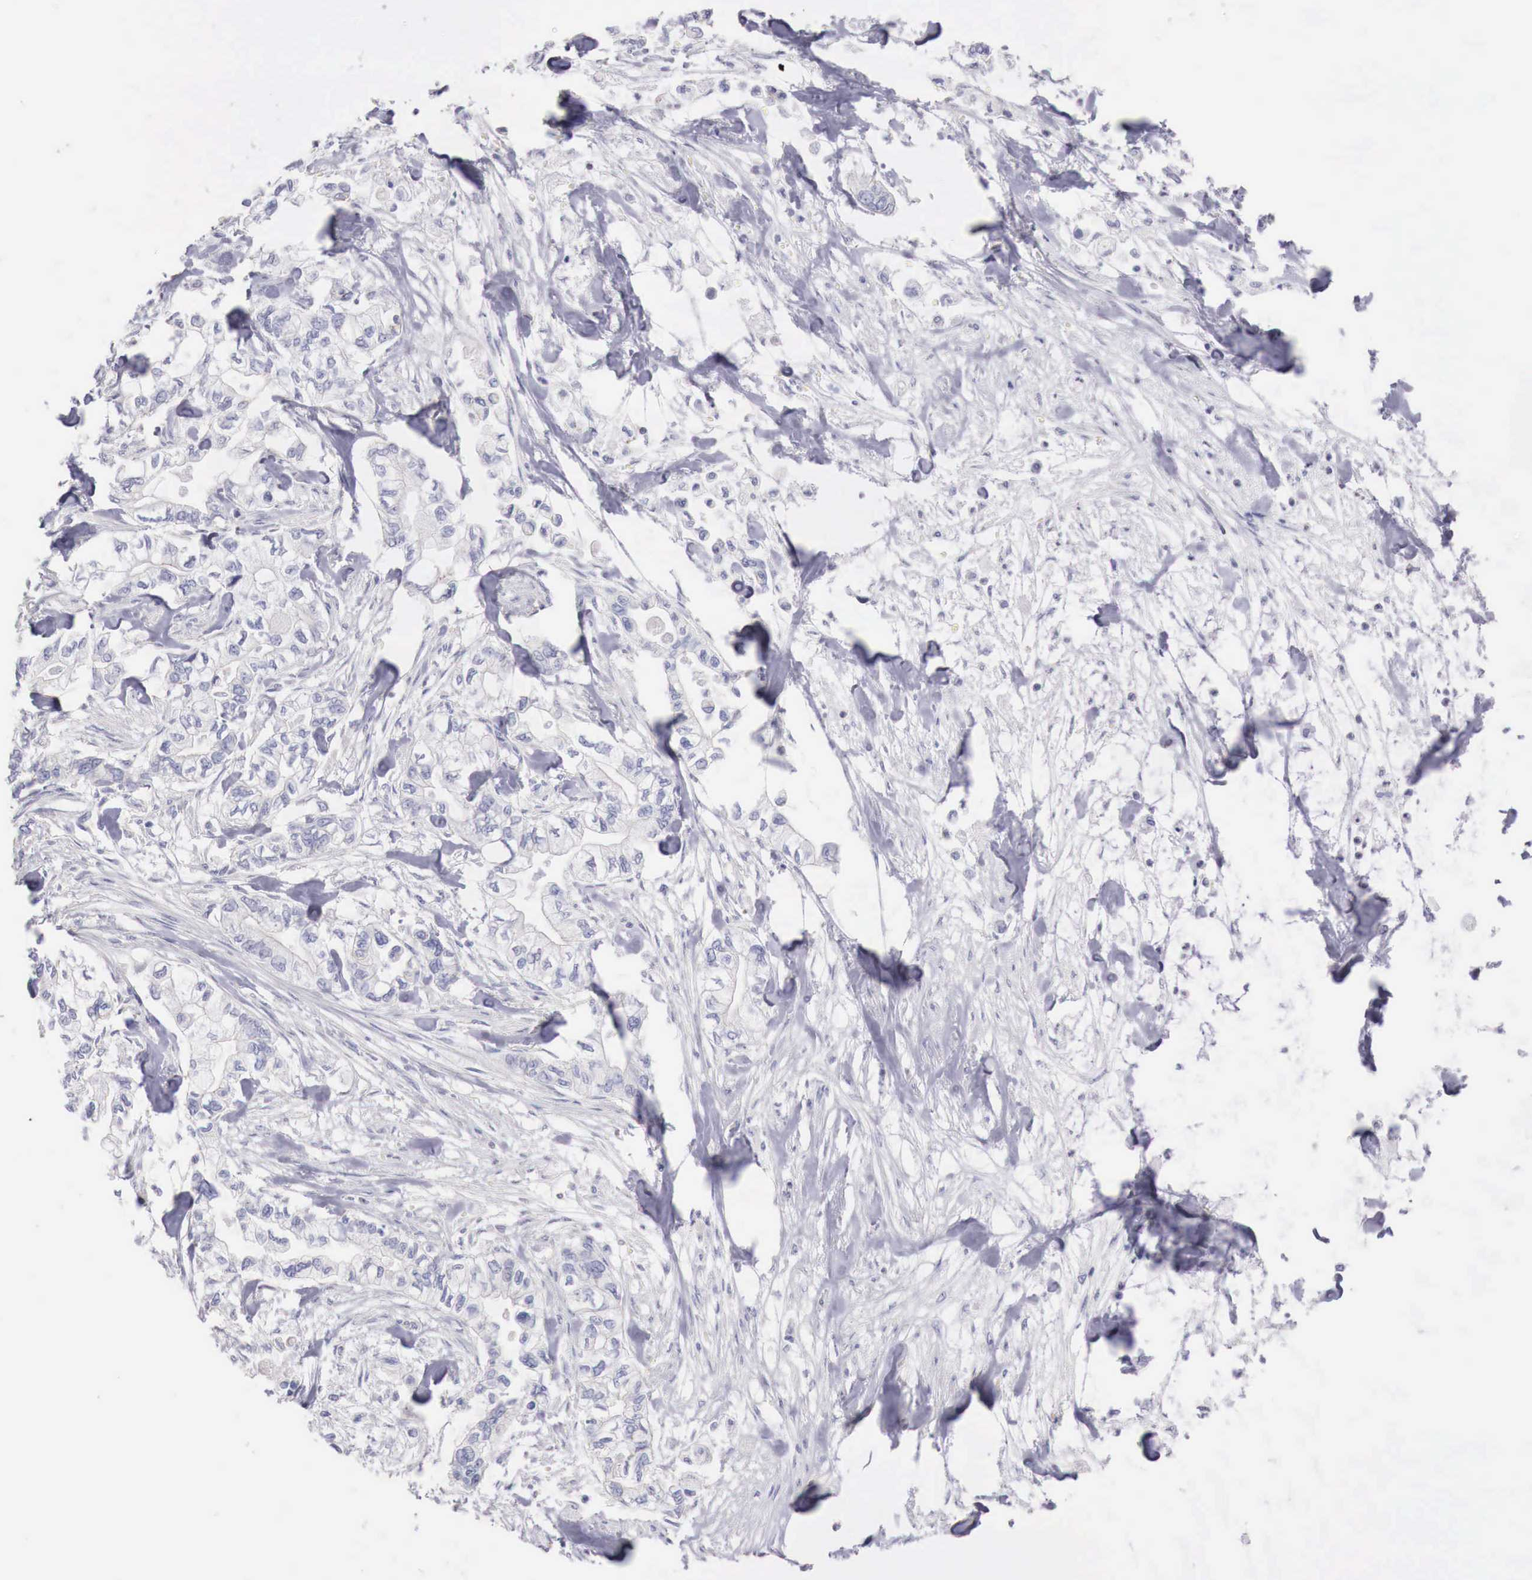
{"staining": {"intensity": "negative", "quantity": "none", "location": "none"}, "tissue": "pancreatic cancer", "cell_type": "Tumor cells", "image_type": "cancer", "snomed": [{"axis": "morphology", "description": "Adenocarcinoma, NOS"}, {"axis": "topography", "description": "Pancreas"}], "caption": "A high-resolution image shows immunohistochemistry (IHC) staining of pancreatic cancer, which demonstrates no significant expression in tumor cells. Brightfield microscopy of immunohistochemistry stained with DAB (3,3'-diaminobenzidine) (brown) and hematoxylin (blue), captured at high magnification.", "gene": "TRIM13", "patient": {"sex": "male", "age": 79}}